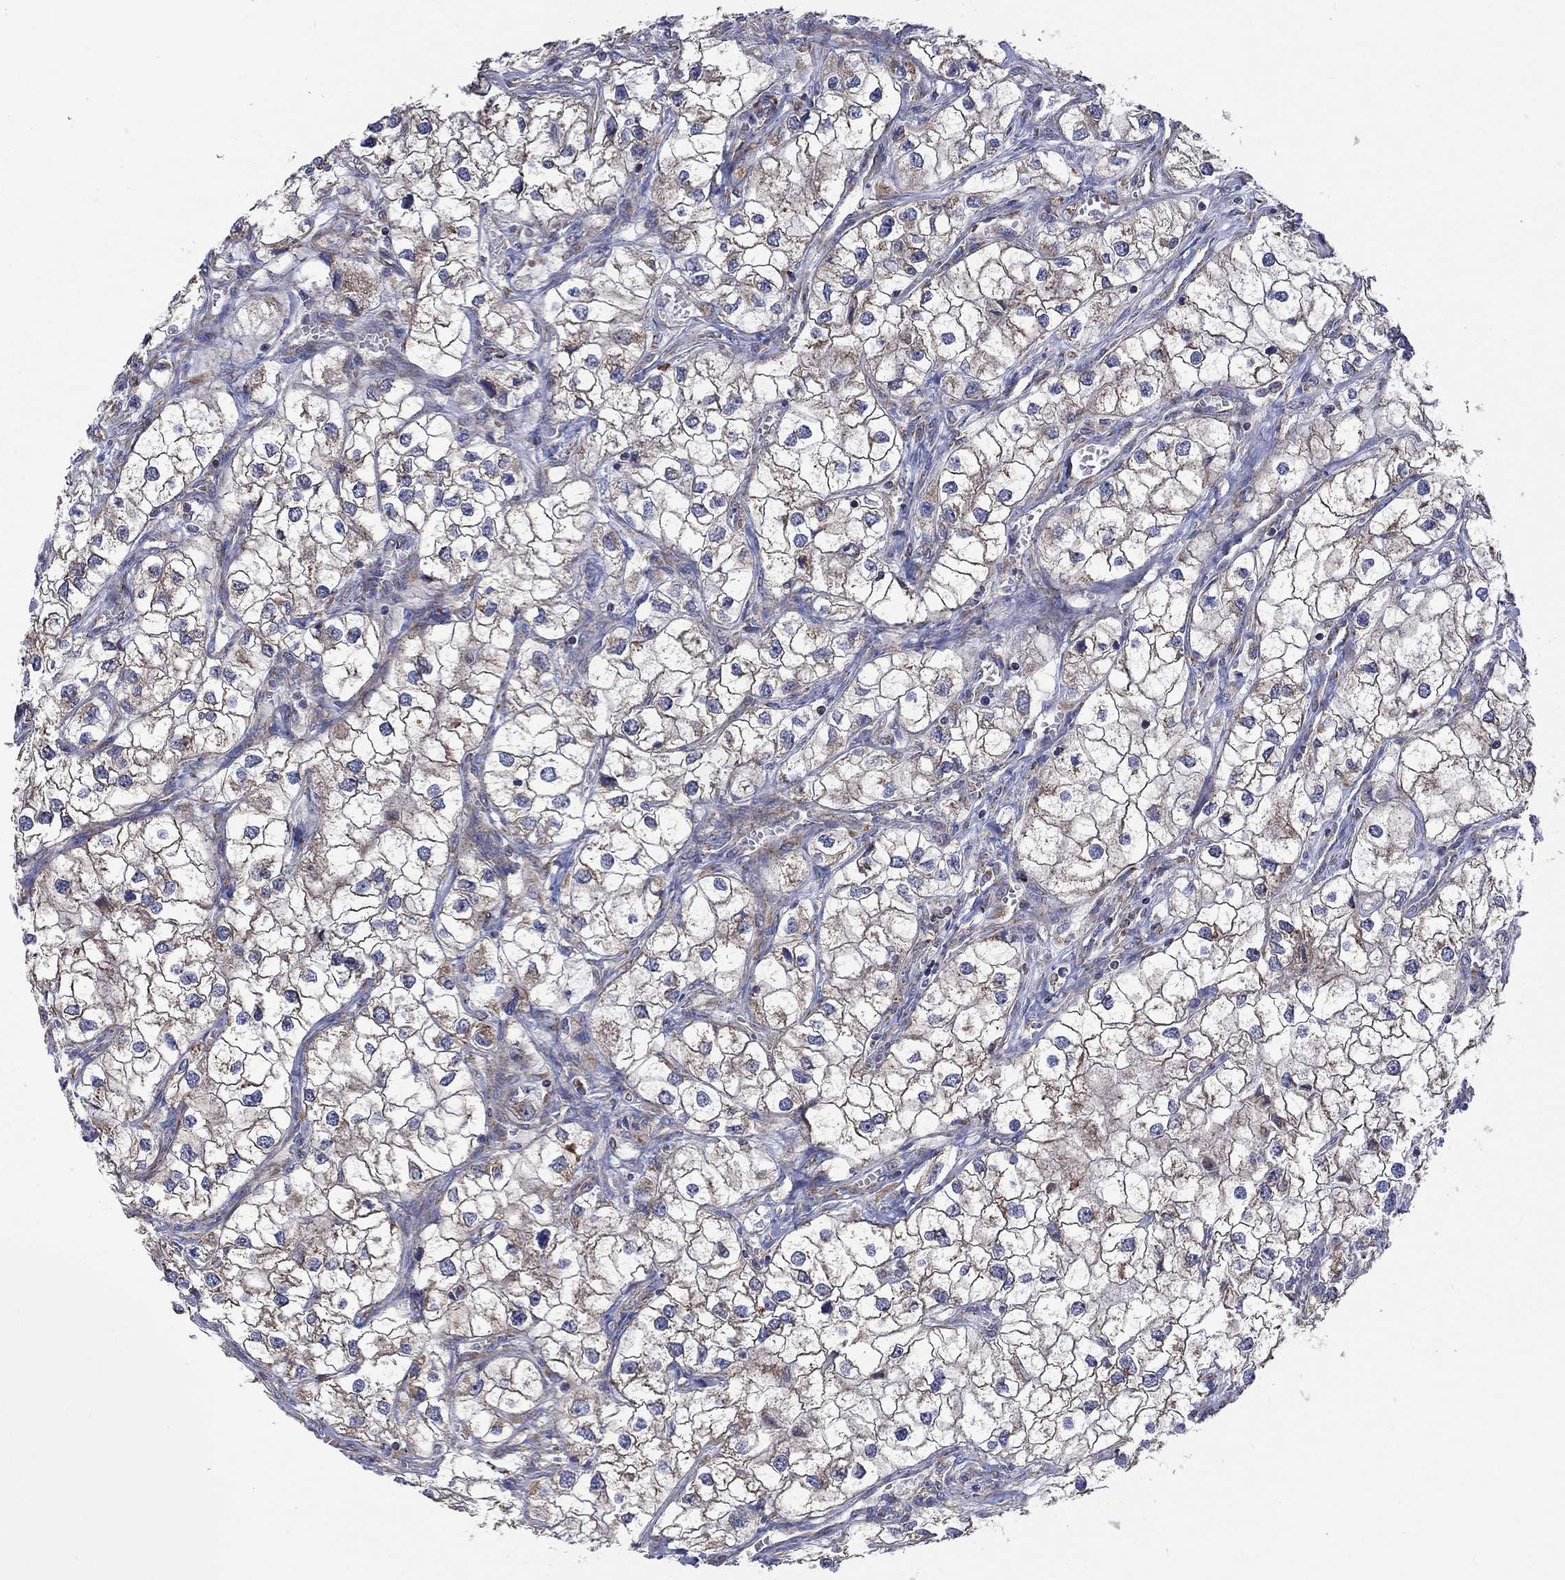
{"staining": {"intensity": "negative", "quantity": "none", "location": "none"}, "tissue": "renal cancer", "cell_type": "Tumor cells", "image_type": "cancer", "snomed": [{"axis": "morphology", "description": "Adenocarcinoma, NOS"}, {"axis": "topography", "description": "Kidney"}], "caption": "Immunohistochemical staining of human renal cancer exhibits no significant positivity in tumor cells.", "gene": "RPLP0", "patient": {"sex": "male", "age": 59}}